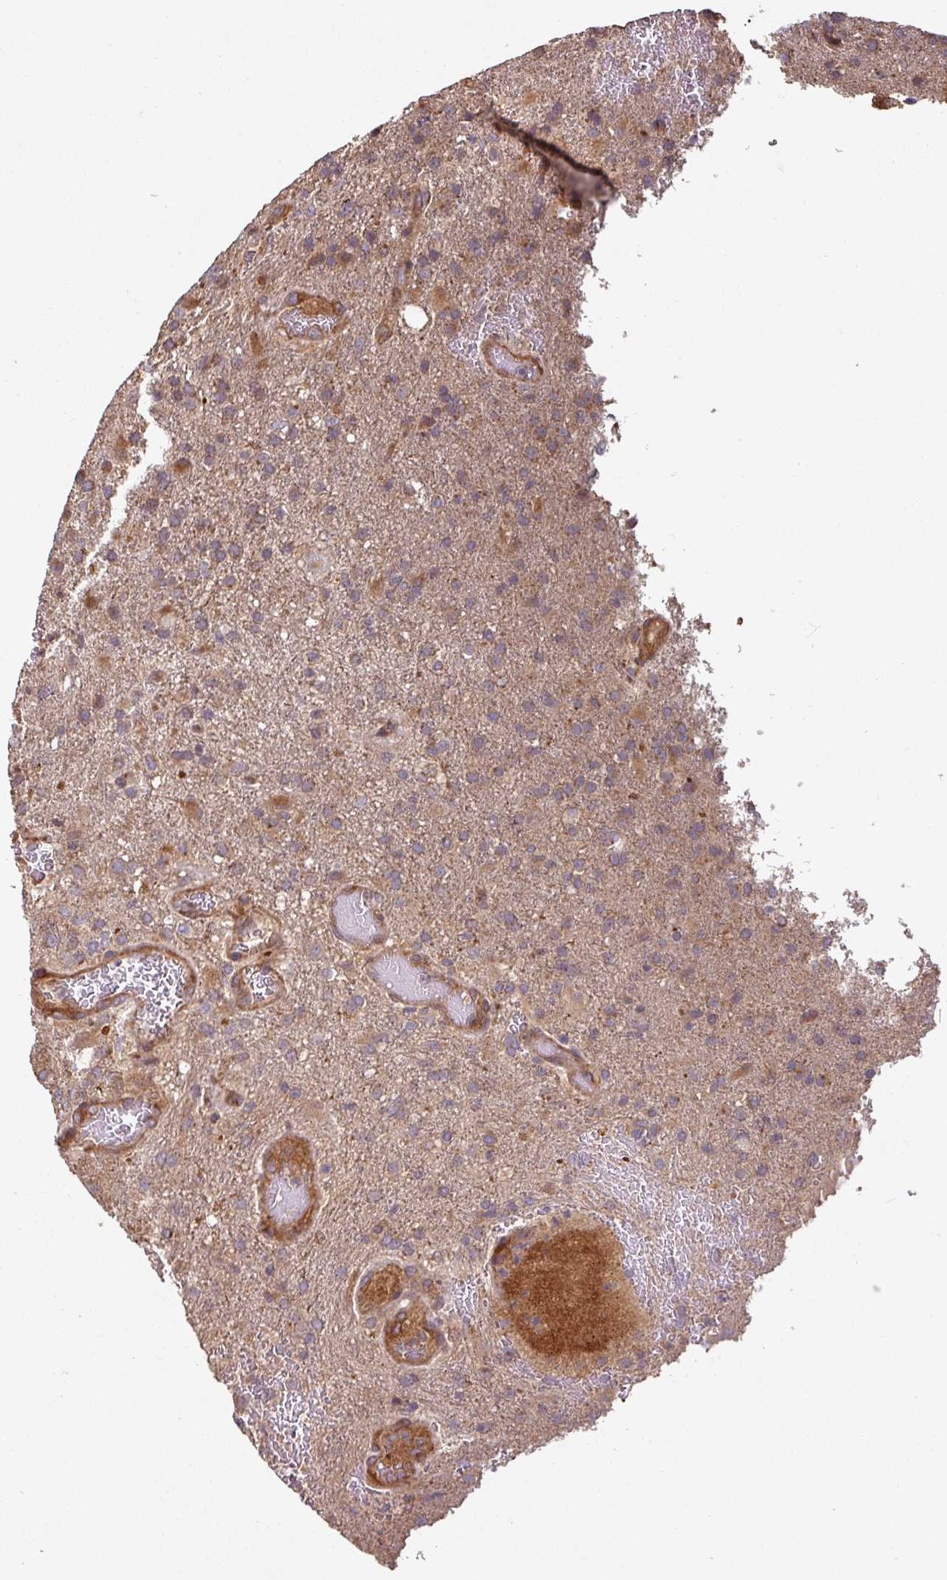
{"staining": {"intensity": "weak", "quantity": "<25%", "location": "cytoplasmic/membranous"}, "tissue": "glioma", "cell_type": "Tumor cells", "image_type": "cancer", "snomed": [{"axis": "morphology", "description": "Glioma, malignant, High grade"}, {"axis": "topography", "description": "Brain"}], "caption": "This is a histopathology image of IHC staining of malignant high-grade glioma, which shows no positivity in tumor cells.", "gene": "SIK1", "patient": {"sex": "female", "age": 74}}